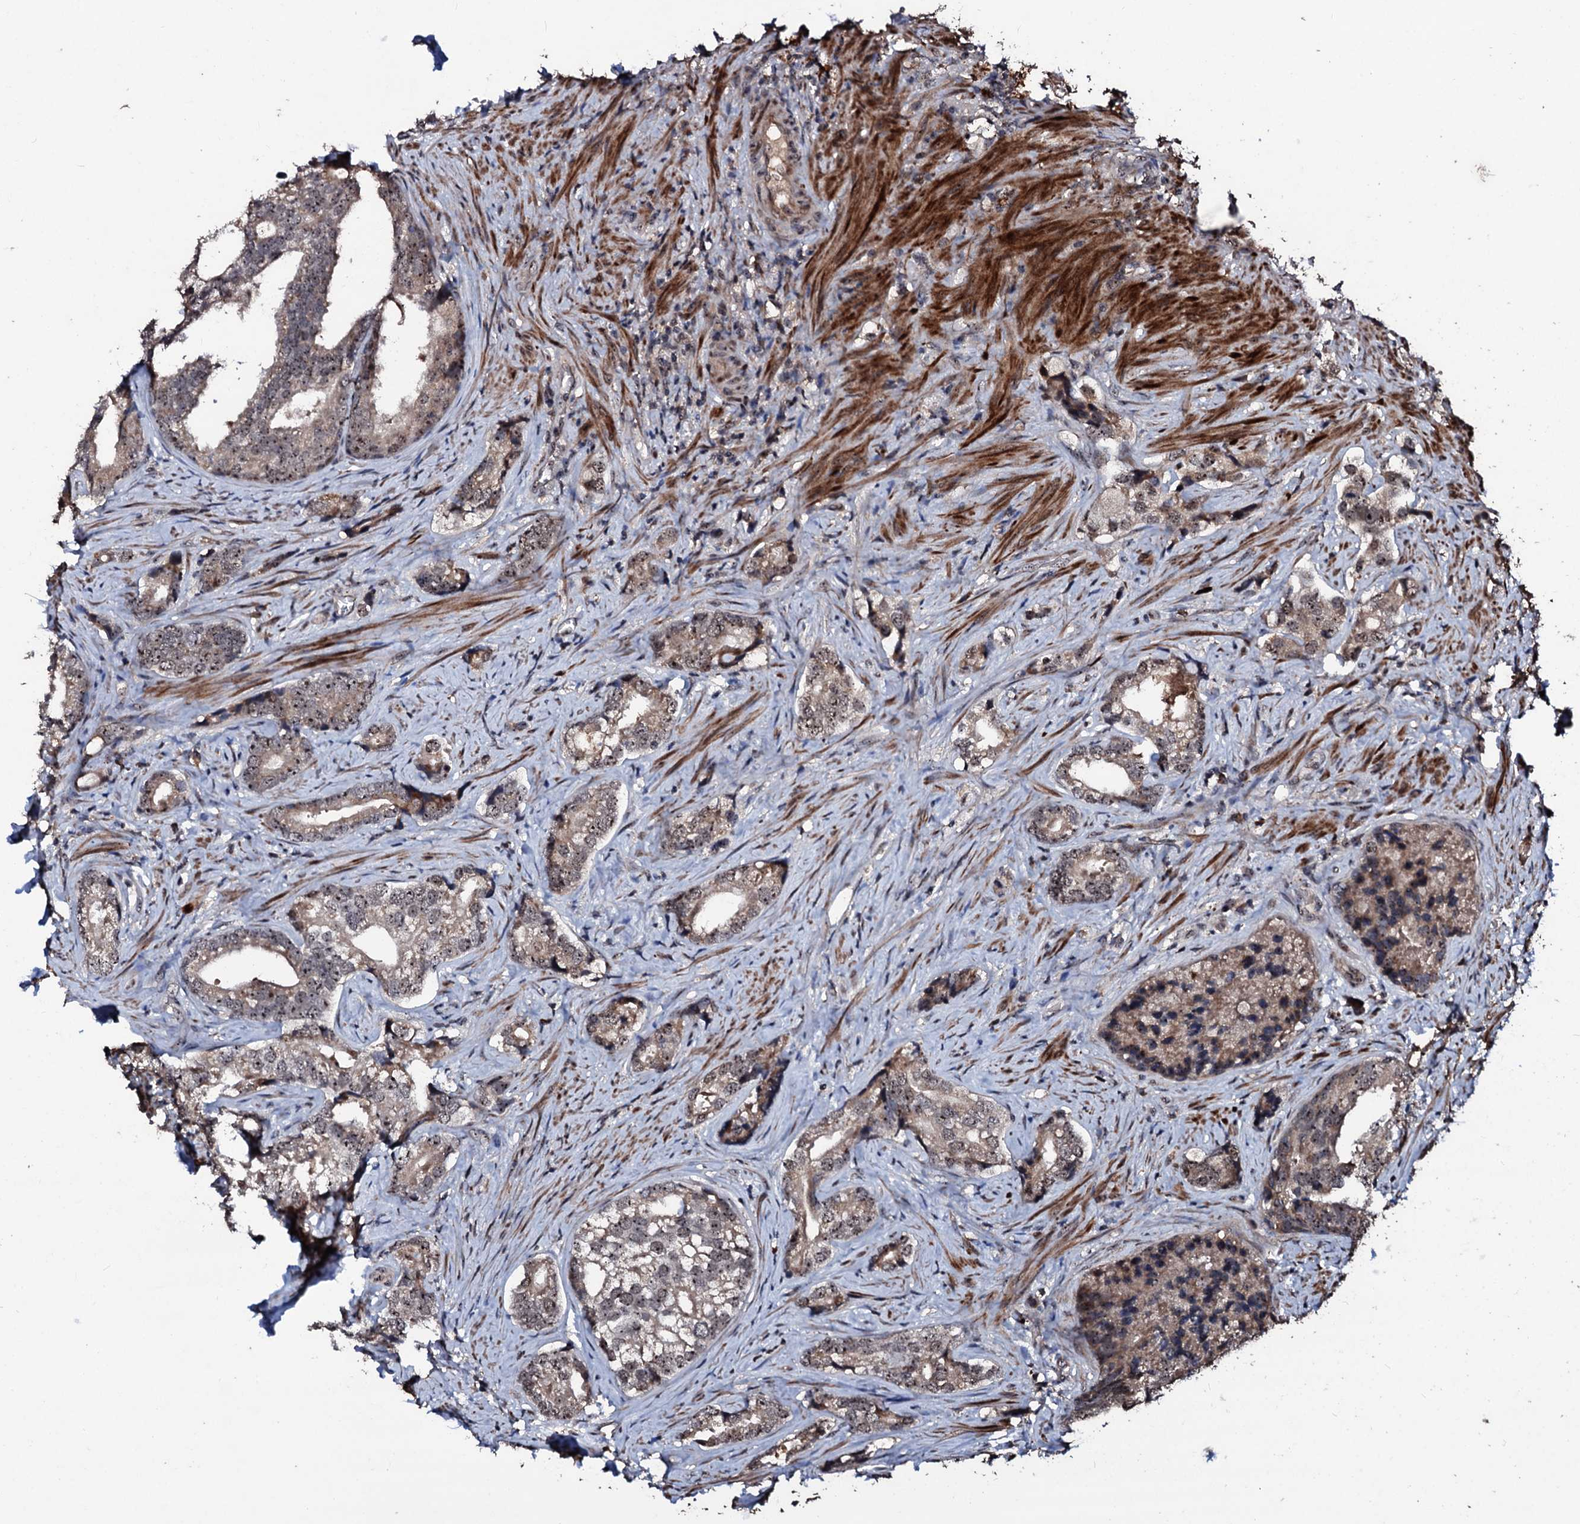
{"staining": {"intensity": "weak", "quantity": ">75%", "location": "nuclear"}, "tissue": "prostate cancer", "cell_type": "Tumor cells", "image_type": "cancer", "snomed": [{"axis": "morphology", "description": "Adenocarcinoma, High grade"}, {"axis": "topography", "description": "Prostate"}], "caption": "Adenocarcinoma (high-grade) (prostate) stained for a protein displays weak nuclear positivity in tumor cells.", "gene": "SUPT7L", "patient": {"sex": "male", "age": 75}}